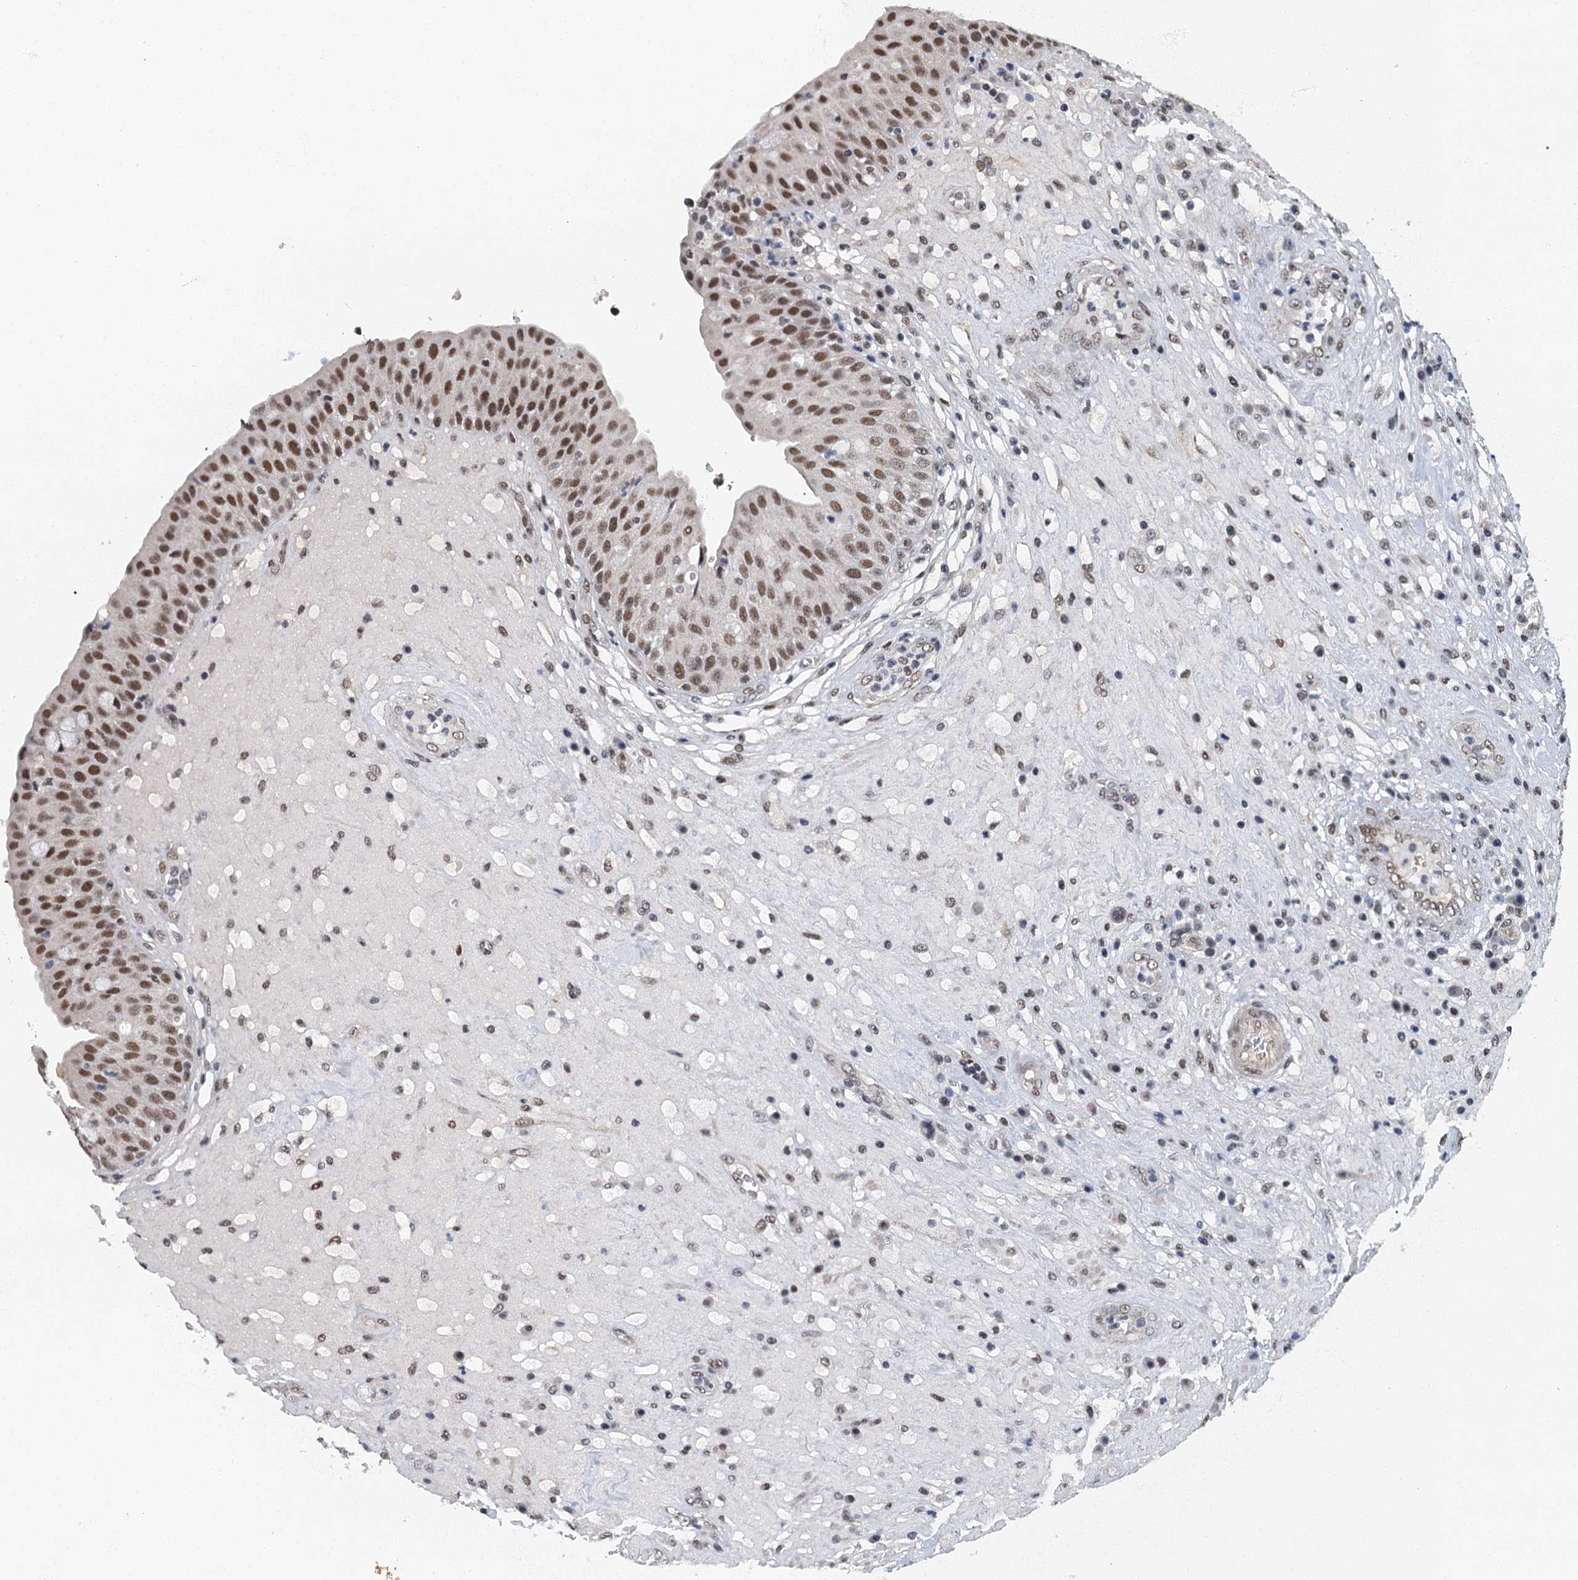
{"staining": {"intensity": "moderate", "quantity": ">75%", "location": "nuclear"}, "tissue": "urinary bladder", "cell_type": "Urothelial cells", "image_type": "normal", "snomed": [{"axis": "morphology", "description": "Normal tissue, NOS"}, {"axis": "topography", "description": "Urinary bladder"}], "caption": "Protein analysis of unremarkable urinary bladder shows moderate nuclear expression in approximately >75% of urothelial cells.", "gene": "GADL1", "patient": {"sex": "female", "age": 62}}